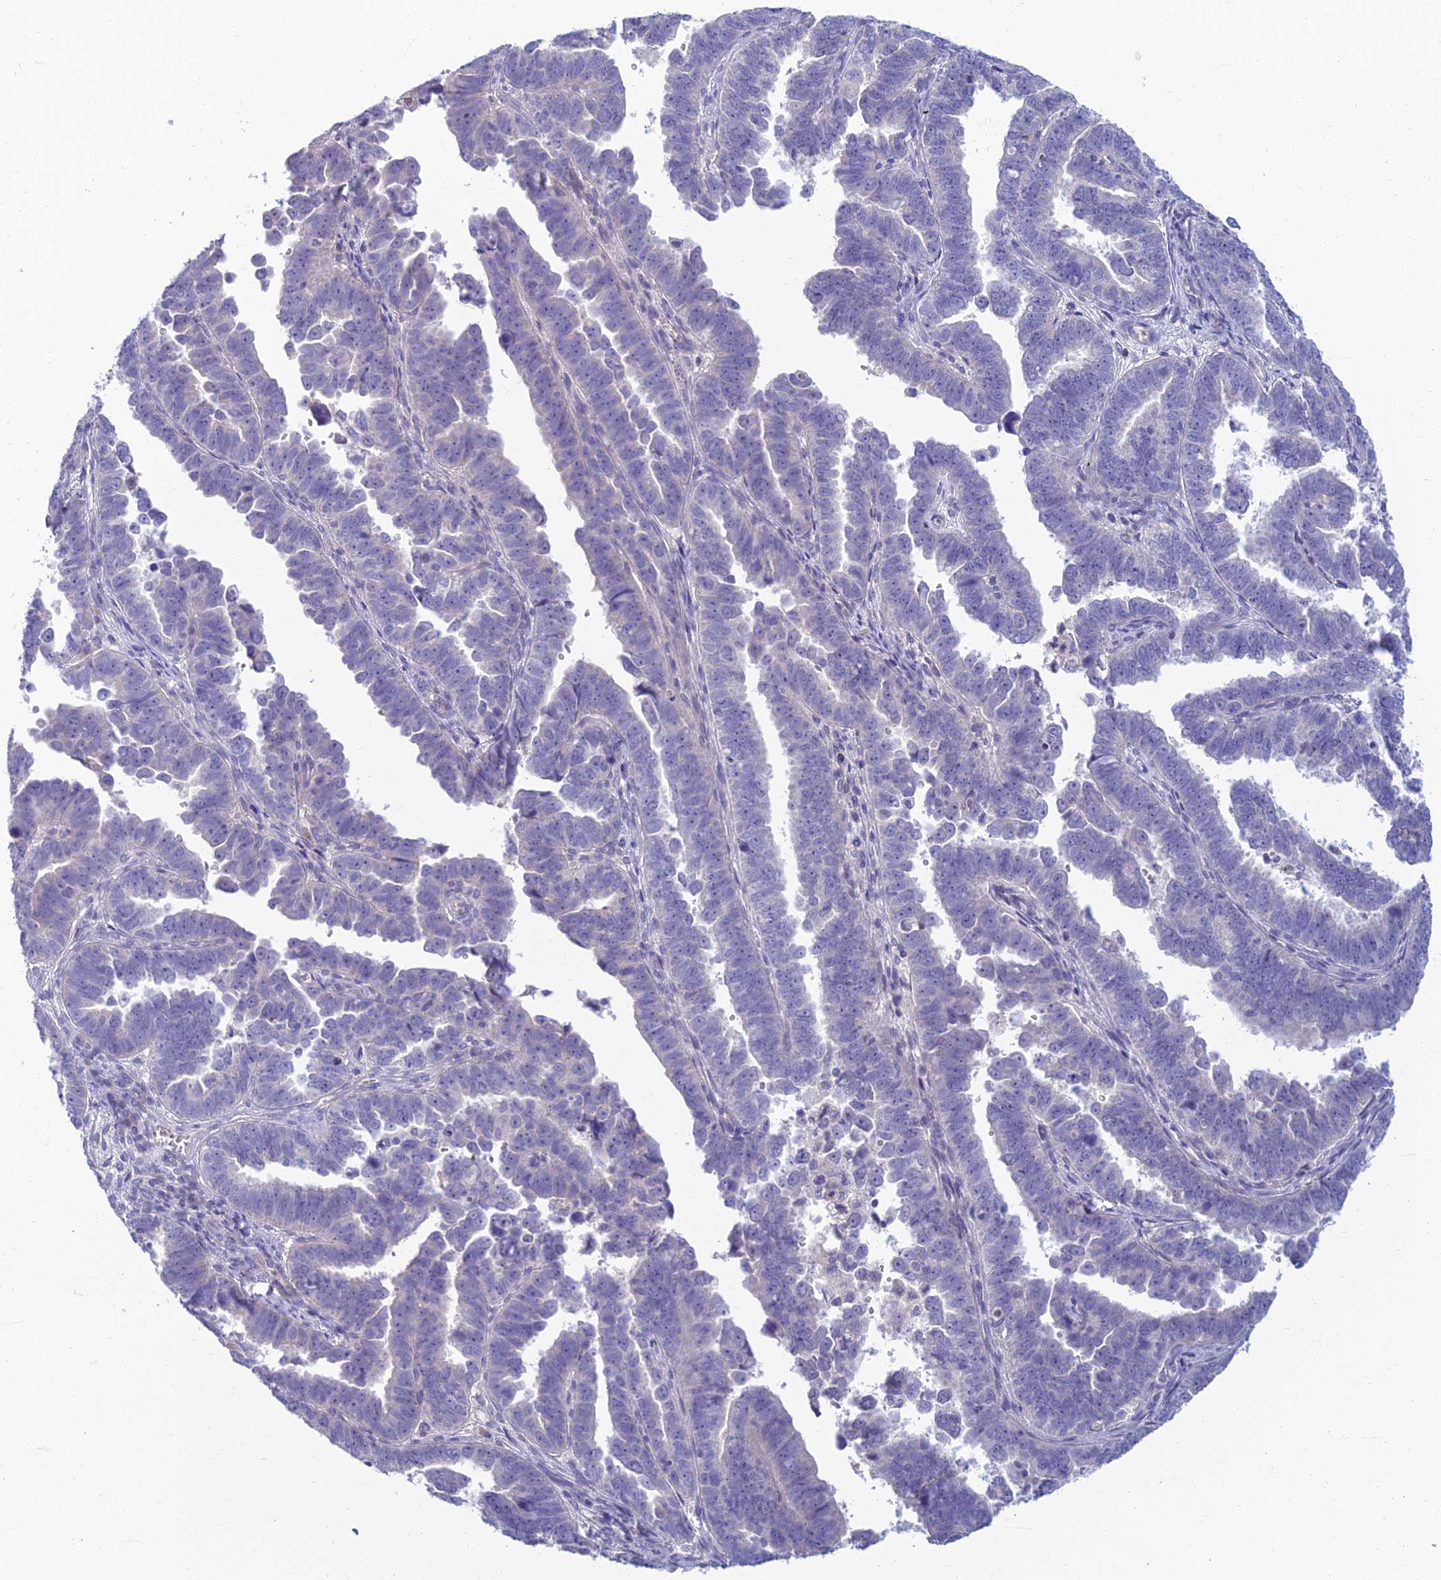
{"staining": {"intensity": "negative", "quantity": "none", "location": "none"}, "tissue": "endometrial cancer", "cell_type": "Tumor cells", "image_type": "cancer", "snomed": [{"axis": "morphology", "description": "Adenocarcinoma, NOS"}, {"axis": "topography", "description": "Endometrium"}], "caption": "IHC of human endometrial adenocarcinoma shows no expression in tumor cells. (DAB (3,3'-diaminobenzidine) immunohistochemistry with hematoxylin counter stain).", "gene": "SLC25A41", "patient": {"sex": "female", "age": 75}}